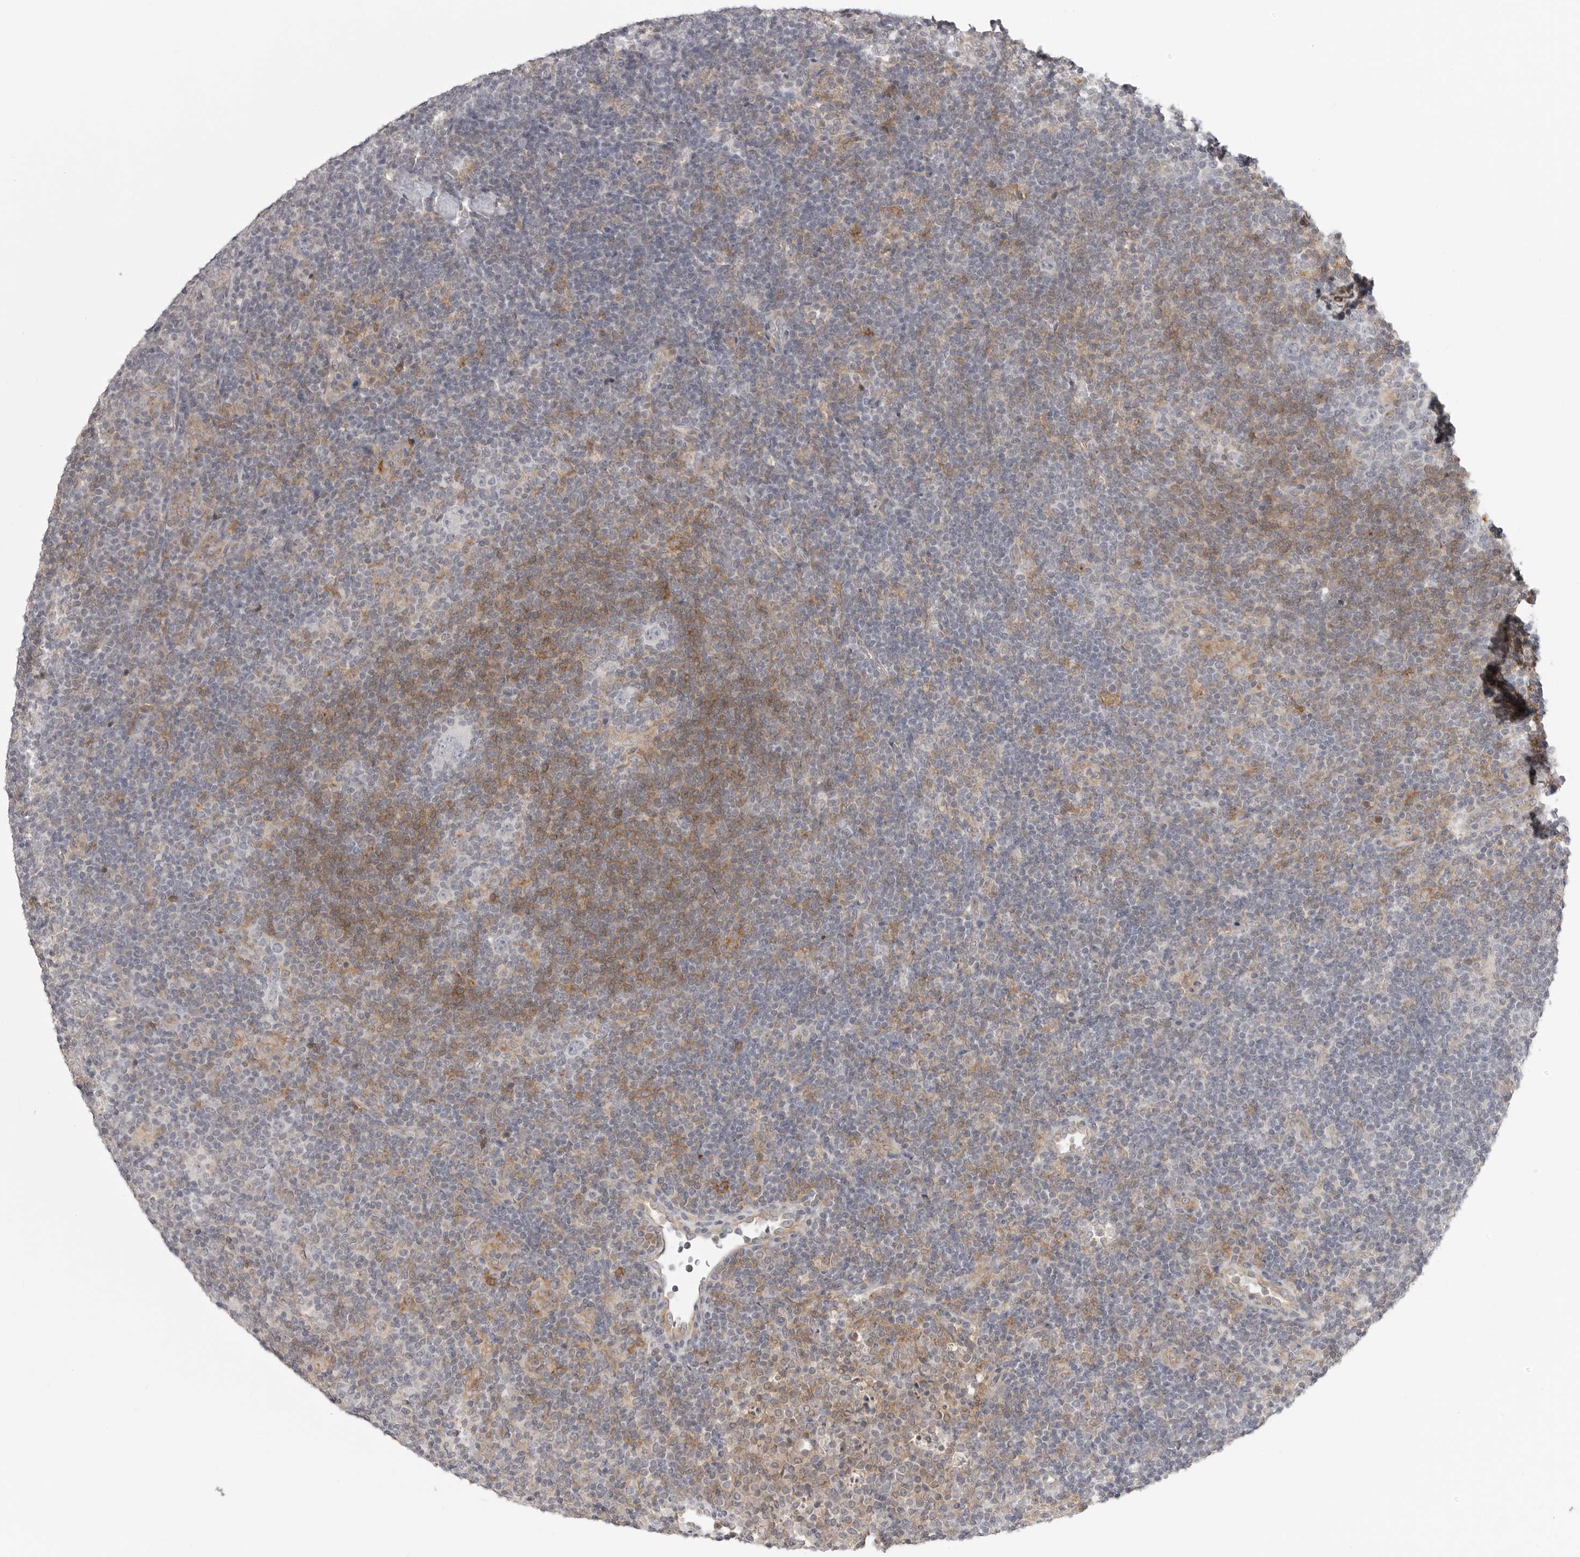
{"staining": {"intensity": "negative", "quantity": "none", "location": "none"}, "tissue": "lymphoma", "cell_type": "Tumor cells", "image_type": "cancer", "snomed": [{"axis": "morphology", "description": "Hodgkin's disease, NOS"}, {"axis": "topography", "description": "Lymph node"}], "caption": "DAB (3,3'-diaminobenzidine) immunohistochemical staining of lymphoma displays no significant staining in tumor cells.", "gene": "IFNGR1", "patient": {"sex": "female", "age": 57}}